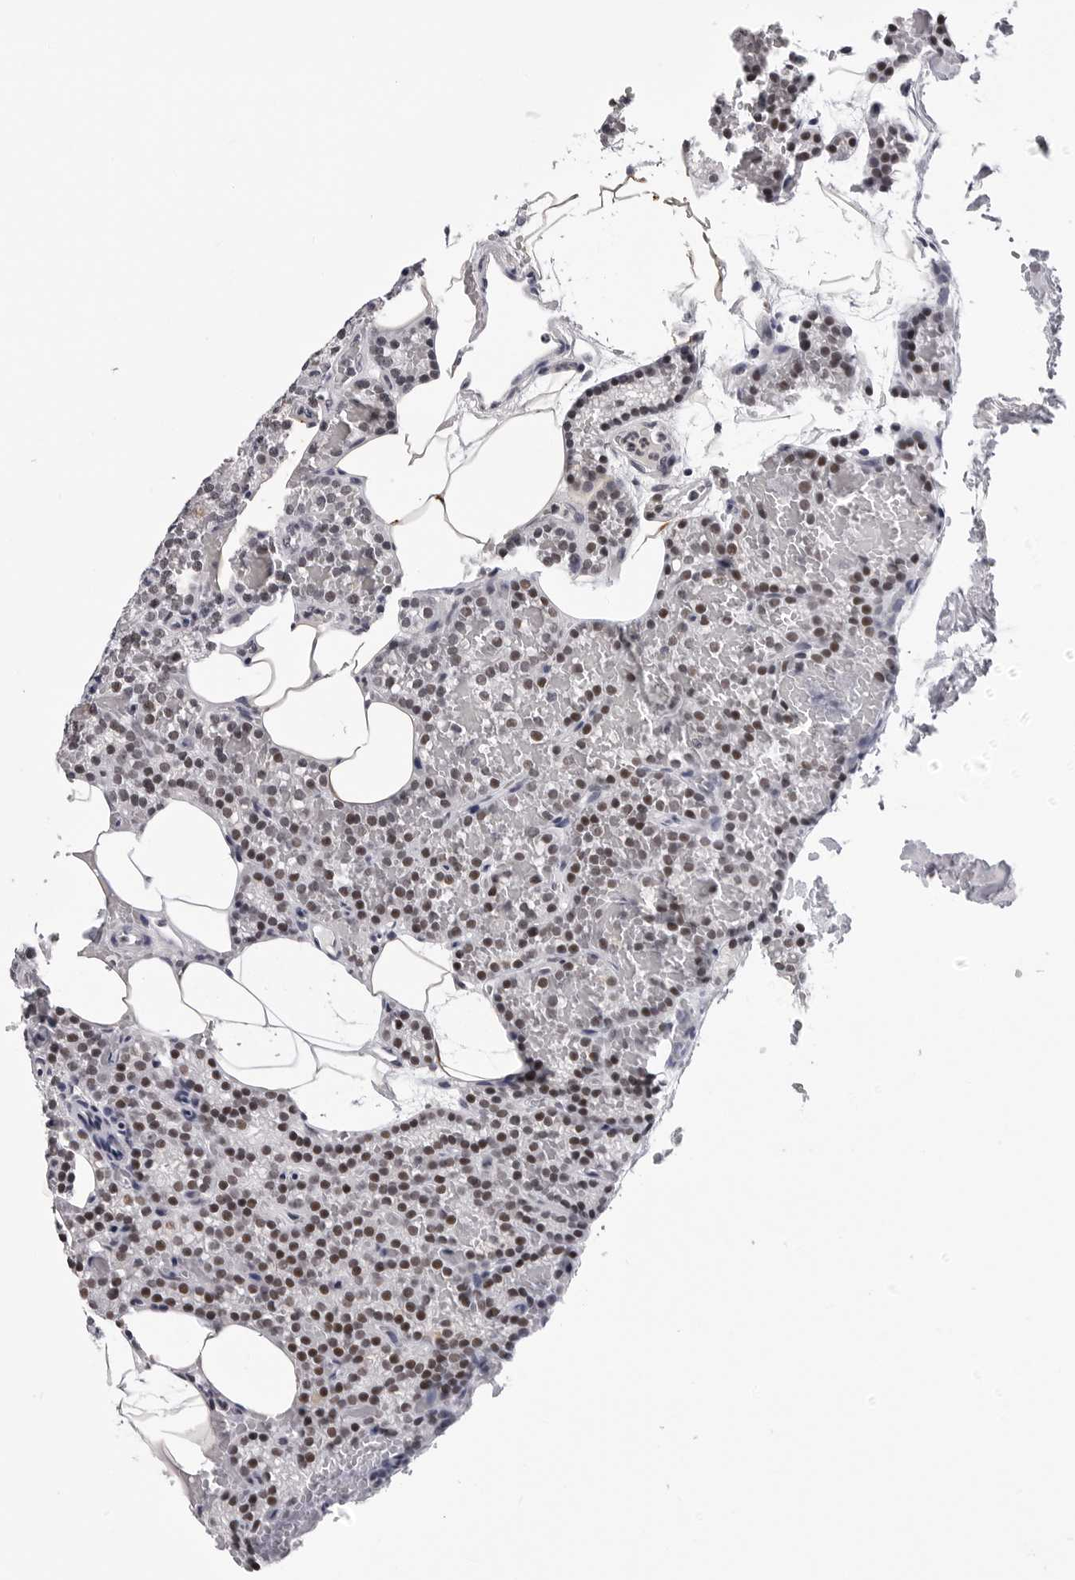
{"staining": {"intensity": "moderate", "quantity": "<25%", "location": "nuclear"}, "tissue": "parathyroid gland", "cell_type": "Glandular cells", "image_type": "normal", "snomed": [{"axis": "morphology", "description": "Normal tissue, NOS"}, {"axis": "topography", "description": "Parathyroid gland"}], "caption": "High-magnification brightfield microscopy of unremarkable parathyroid gland stained with DAB (3,3'-diaminobenzidine) (brown) and counterstained with hematoxylin (blue). glandular cells exhibit moderate nuclear expression is seen in approximately<25% of cells.", "gene": "SF3B4", "patient": {"sex": "male", "age": 58}}